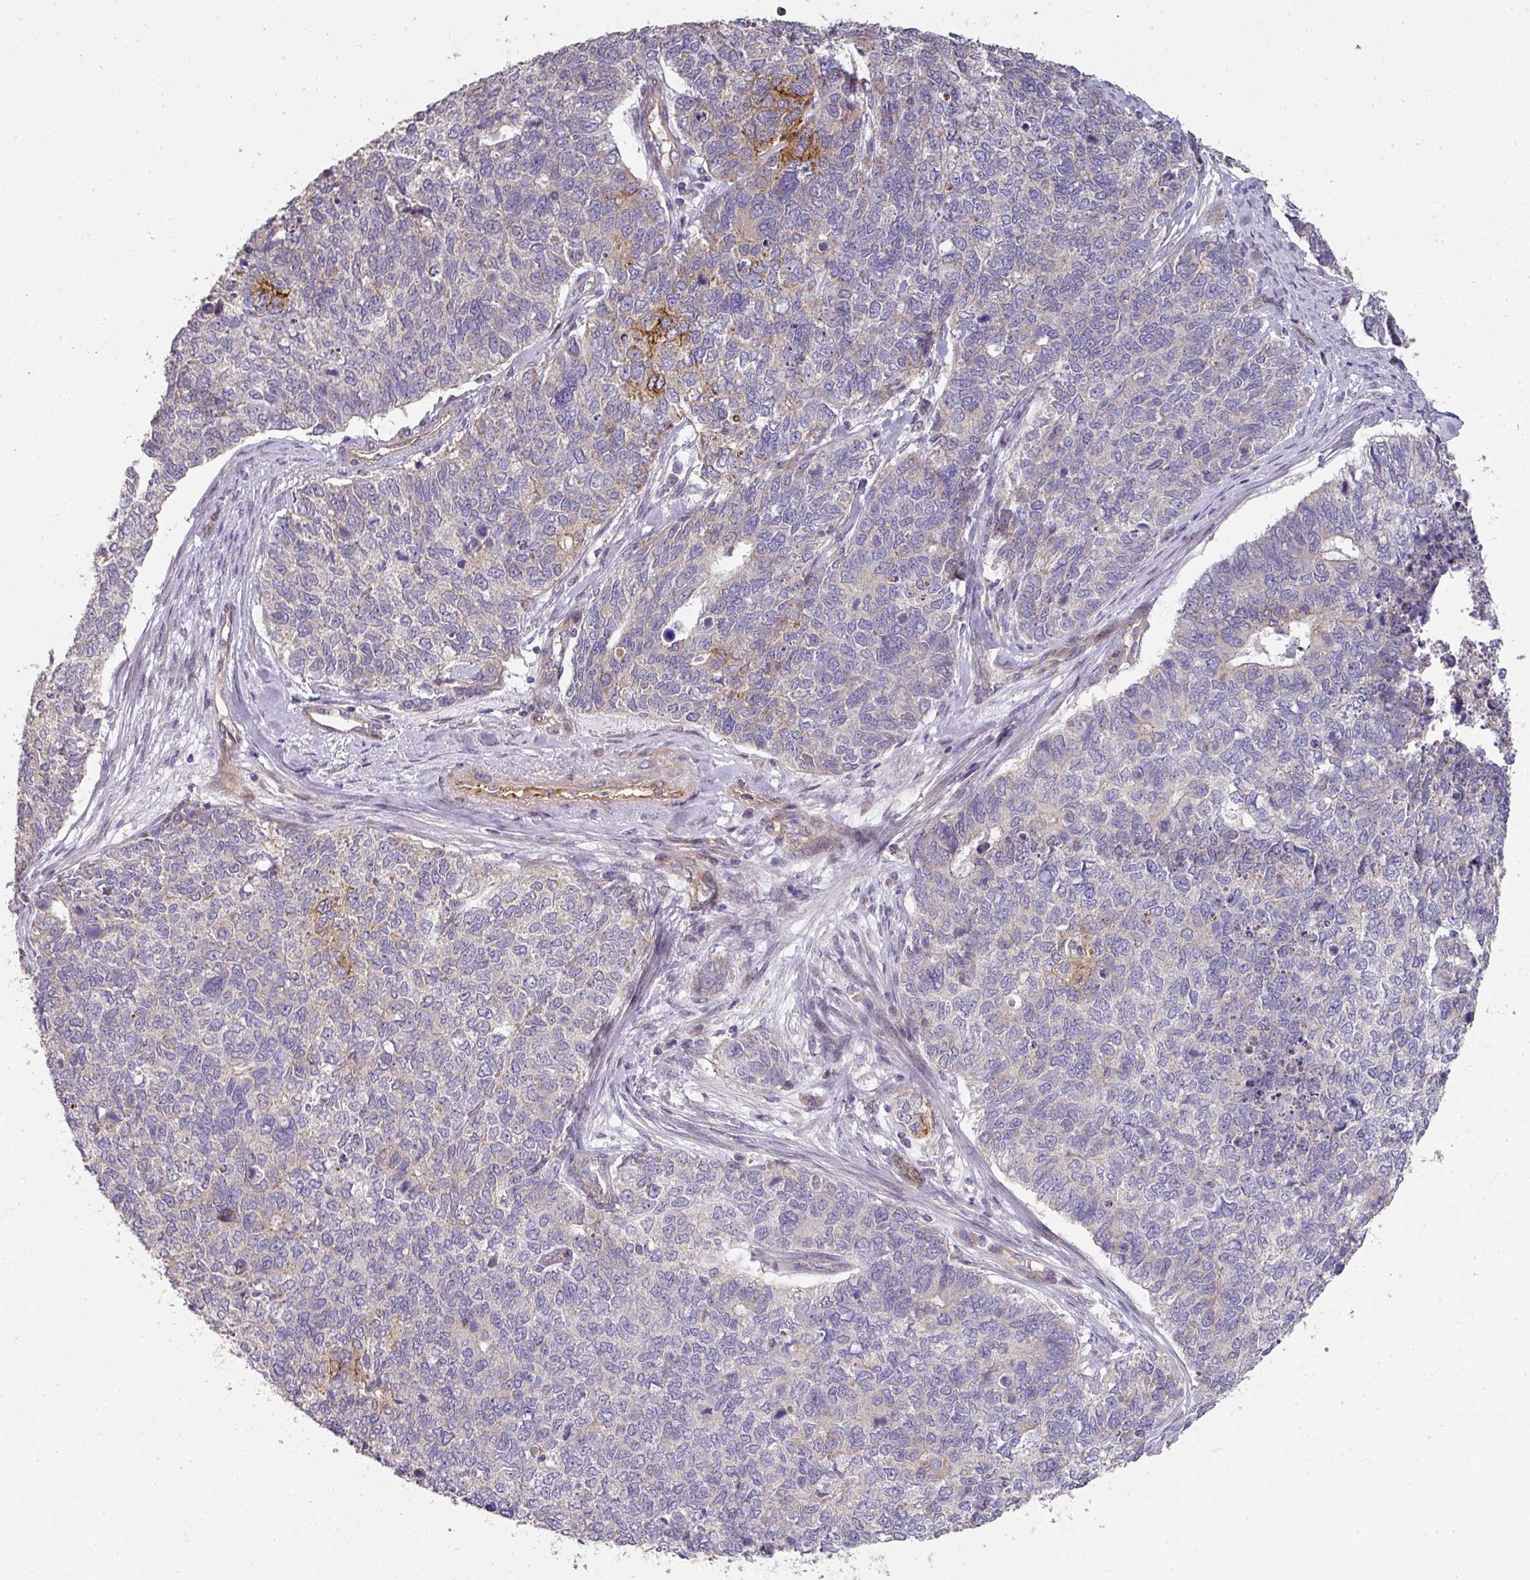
{"staining": {"intensity": "weak", "quantity": "<25%", "location": "cytoplasmic/membranous"}, "tissue": "cervical cancer", "cell_type": "Tumor cells", "image_type": "cancer", "snomed": [{"axis": "morphology", "description": "Squamous cell carcinoma, NOS"}, {"axis": "topography", "description": "Cervix"}], "caption": "Human cervical cancer (squamous cell carcinoma) stained for a protein using immunohistochemistry (IHC) displays no staining in tumor cells.", "gene": "PCDH1", "patient": {"sex": "female", "age": 63}}